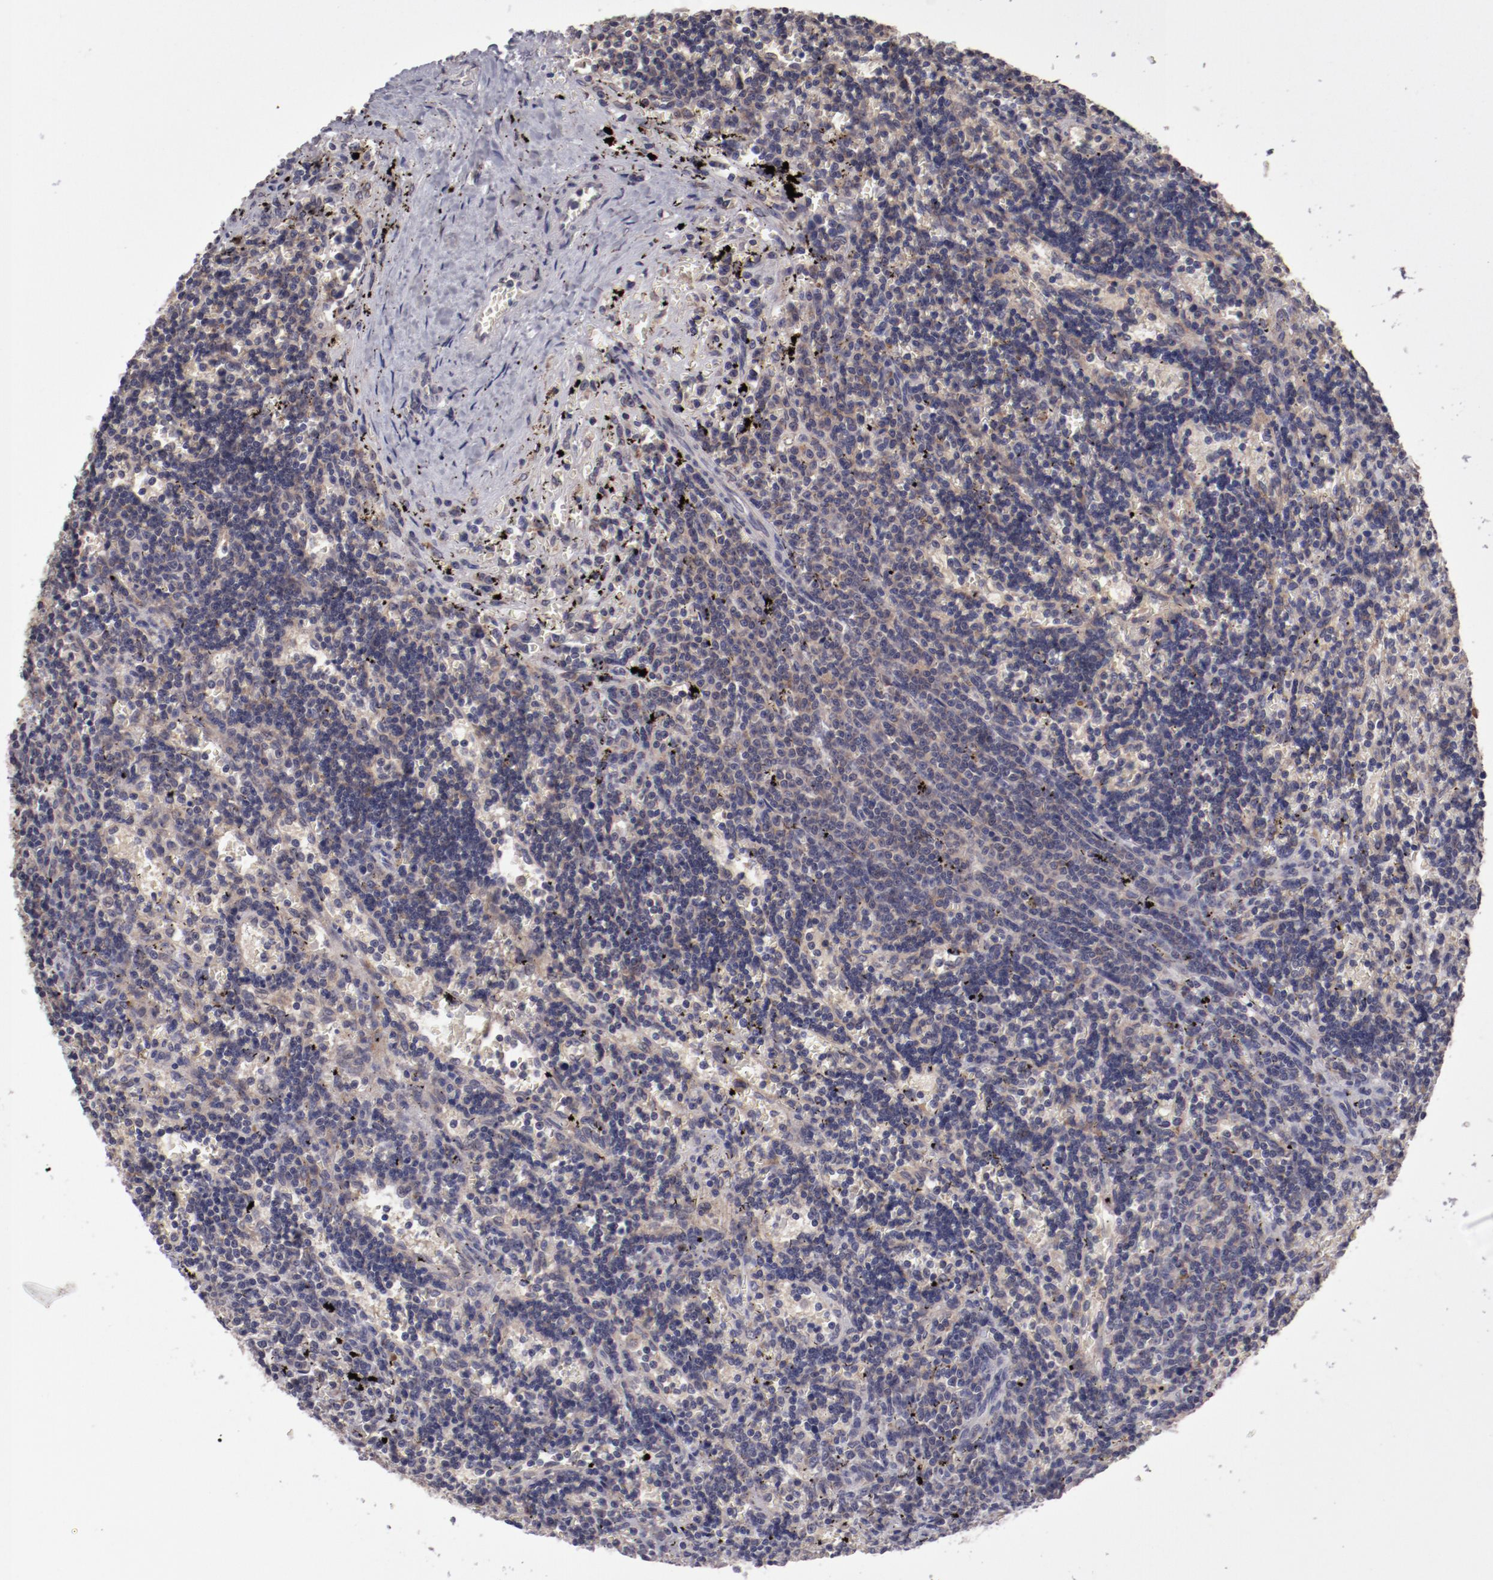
{"staining": {"intensity": "negative", "quantity": "none", "location": "none"}, "tissue": "lymphoma", "cell_type": "Tumor cells", "image_type": "cancer", "snomed": [{"axis": "morphology", "description": "Malignant lymphoma, non-Hodgkin's type, Low grade"}, {"axis": "topography", "description": "Spleen"}], "caption": "An immunohistochemistry image of lymphoma is shown. There is no staining in tumor cells of lymphoma. (DAB IHC visualized using brightfield microscopy, high magnification).", "gene": "IL12A", "patient": {"sex": "male", "age": 60}}